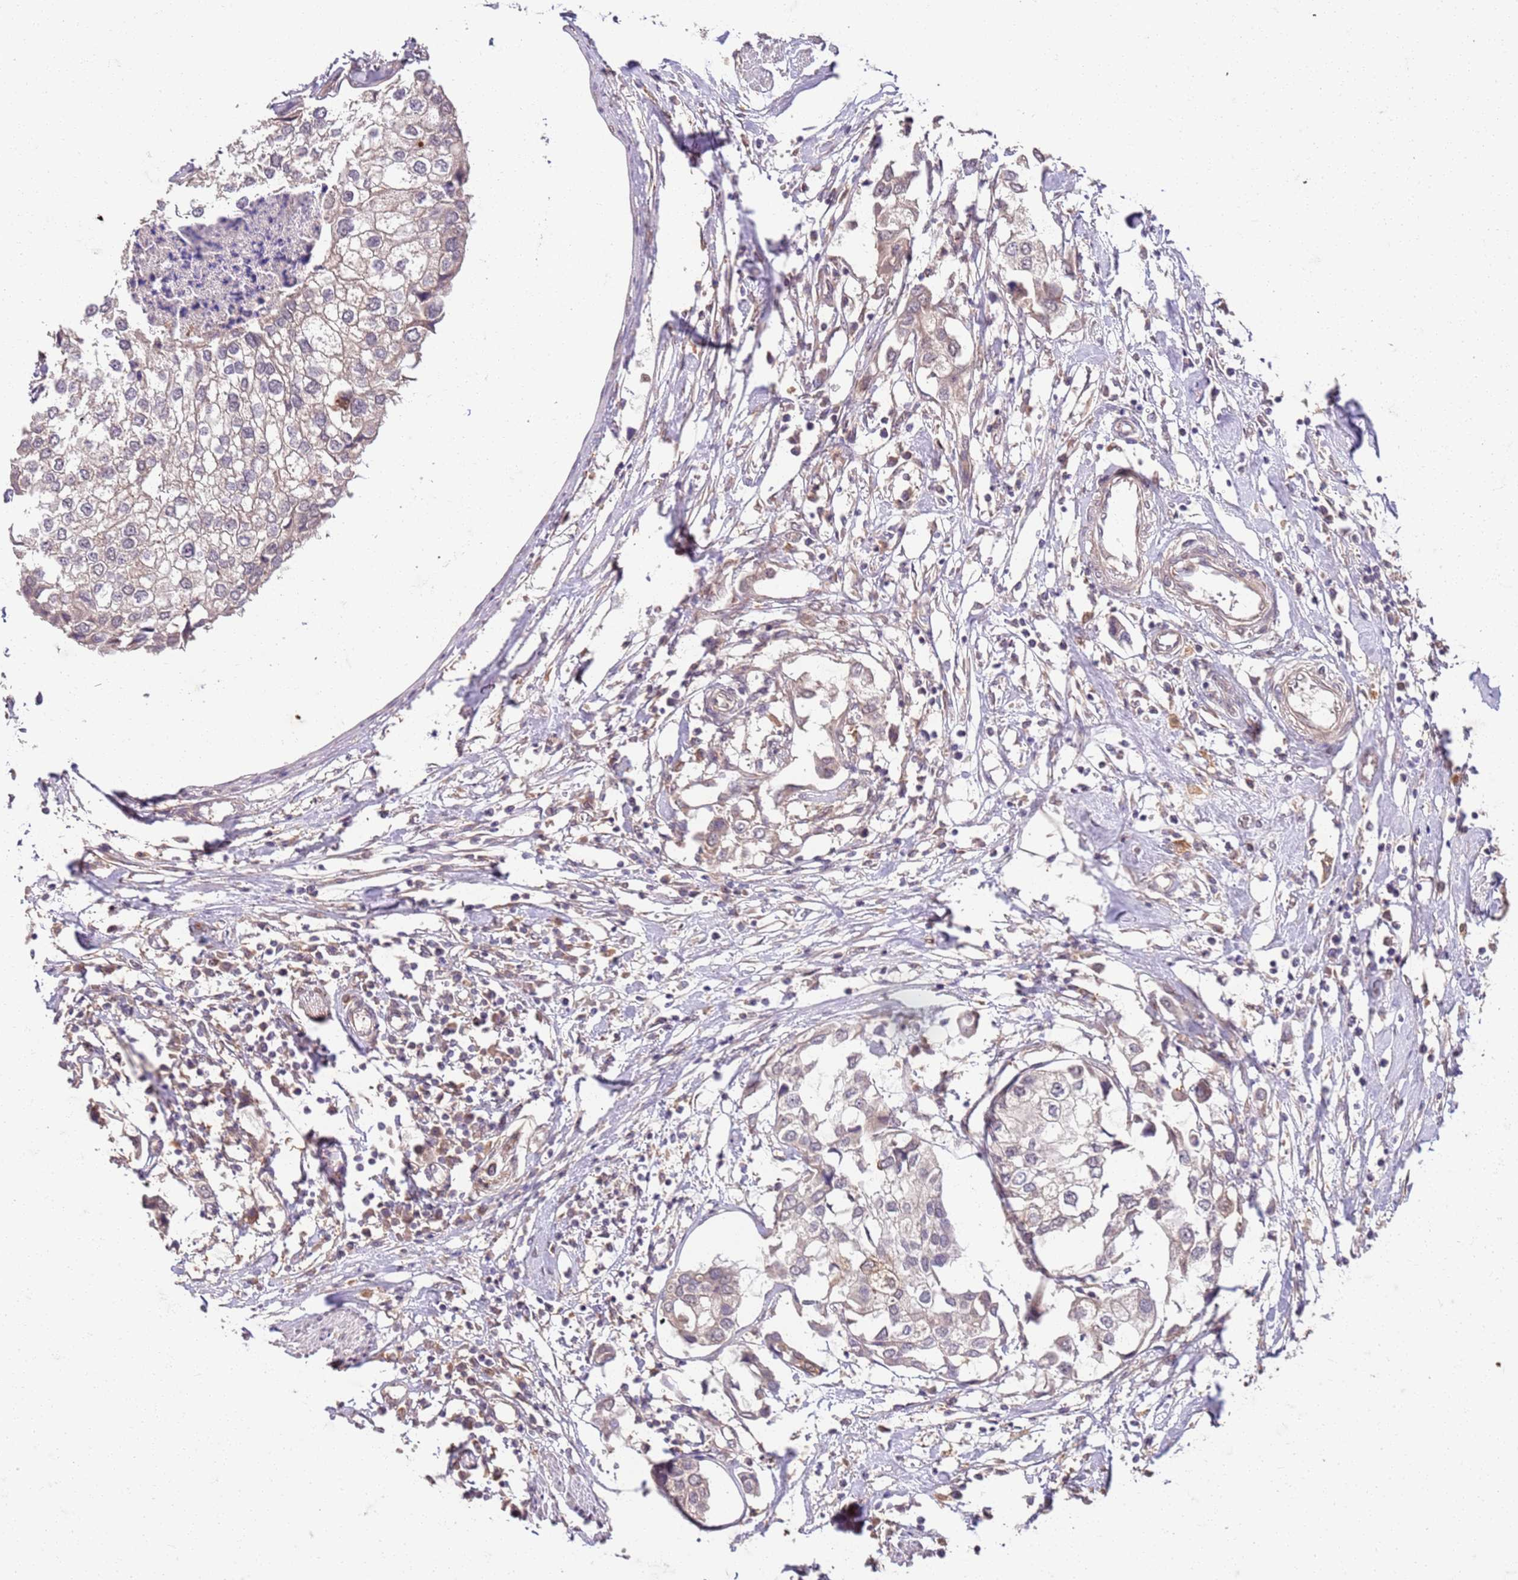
{"staining": {"intensity": "moderate", "quantity": "<25%", "location": "cytoplasmic/membranous"}, "tissue": "urothelial cancer", "cell_type": "Tumor cells", "image_type": "cancer", "snomed": [{"axis": "morphology", "description": "Urothelial carcinoma, High grade"}, {"axis": "topography", "description": "Urinary bladder"}], "caption": "High-magnification brightfield microscopy of urothelial cancer stained with DAB (brown) and counterstained with hematoxylin (blue). tumor cells exhibit moderate cytoplasmic/membranous staining is appreciated in about<25% of cells.", "gene": "UBE3A", "patient": {"sex": "male", "age": 64}}